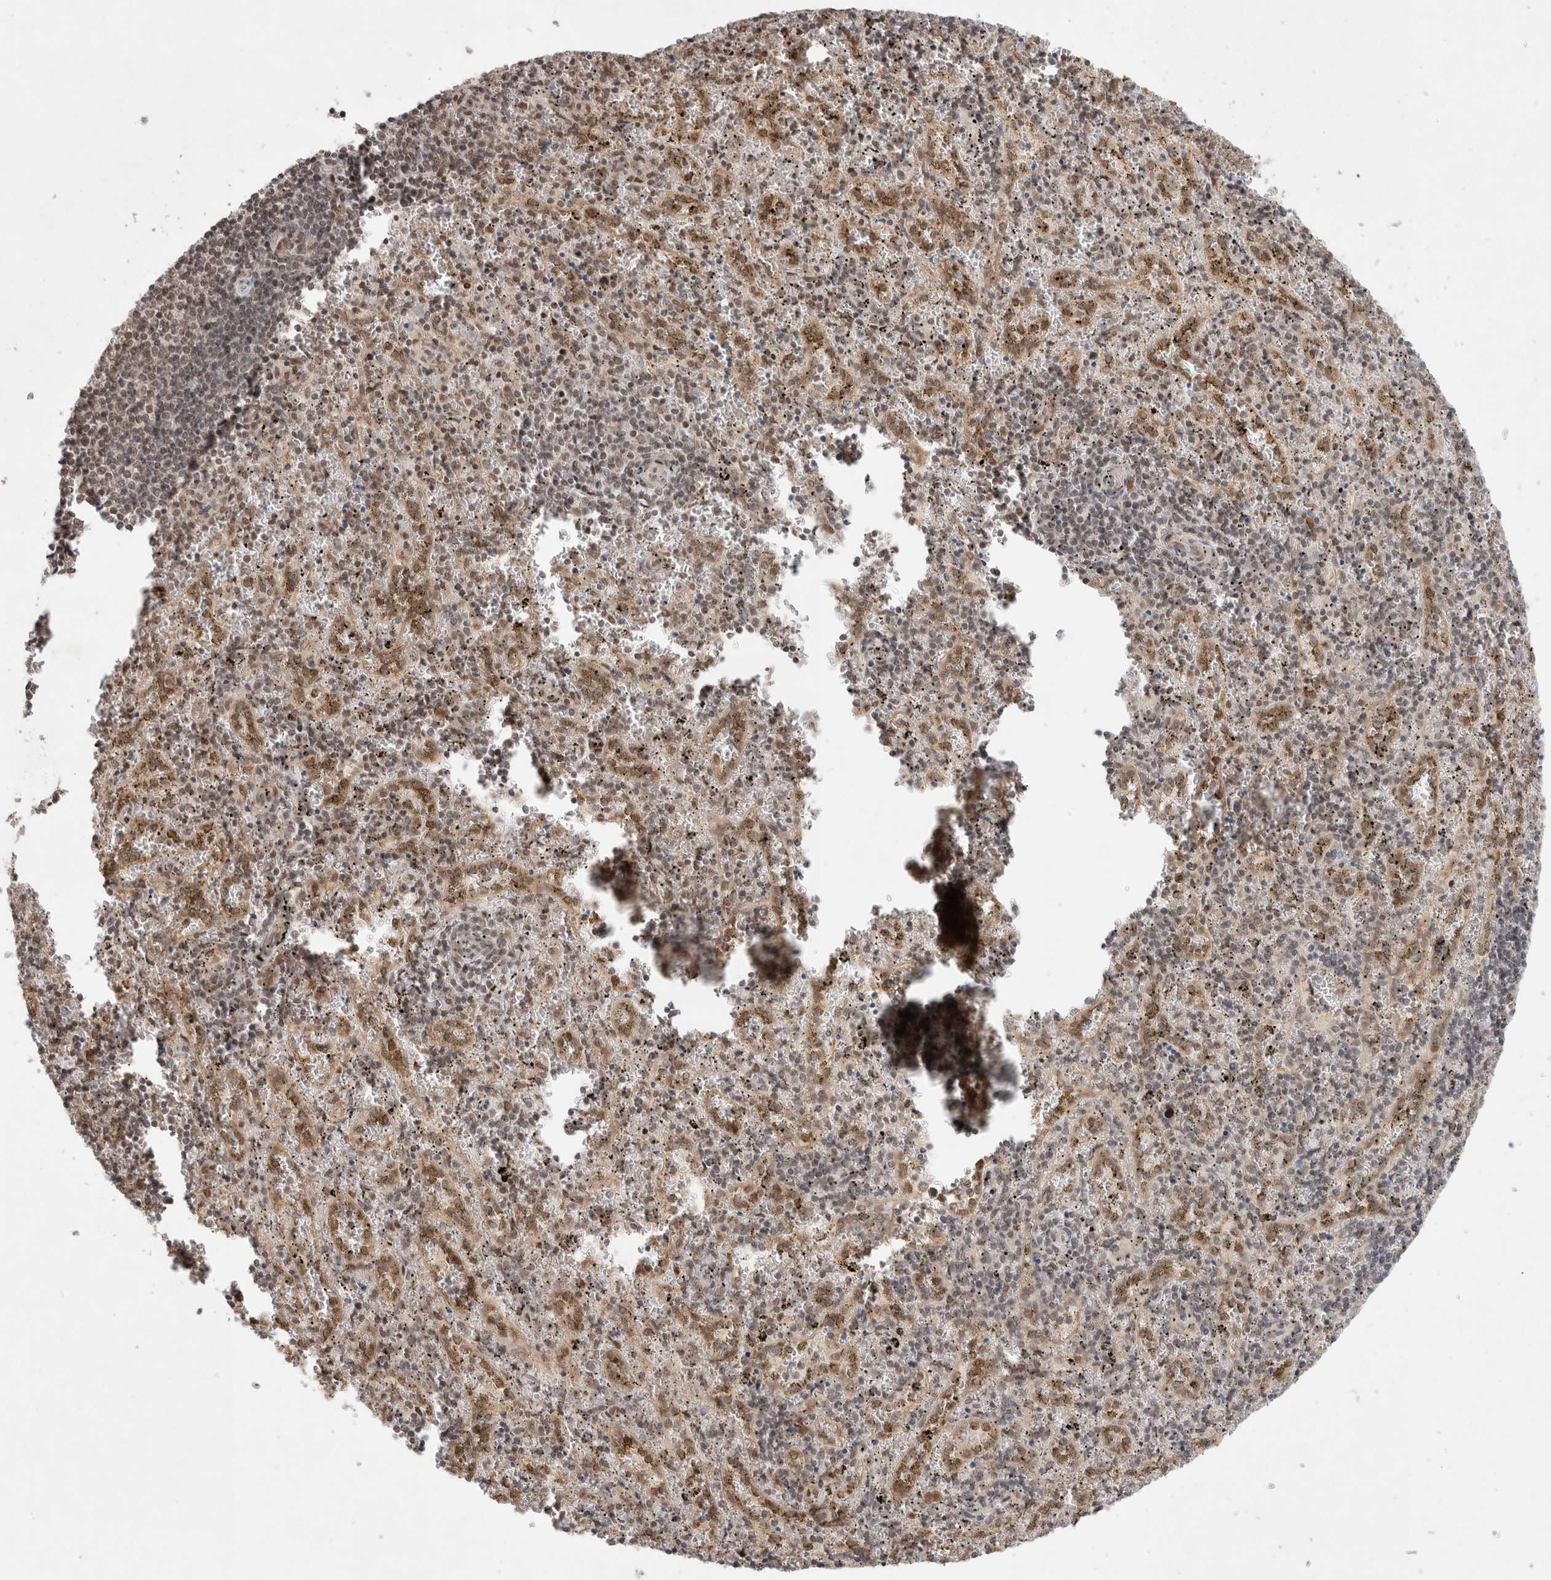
{"staining": {"intensity": "weak", "quantity": "<25%", "location": "cytoplasmic/membranous"}, "tissue": "spleen", "cell_type": "Cells in red pulp", "image_type": "normal", "snomed": [{"axis": "morphology", "description": "Normal tissue, NOS"}, {"axis": "topography", "description": "Spleen"}], "caption": "Immunohistochemistry (IHC) image of unremarkable spleen stained for a protein (brown), which reveals no positivity in cells in red pulp. (Immunohistochemistry (IHC), brightfield microscopy, high magnification).", "gene": "SYDE2", "patient": {"sex": "male", "age": 11}}